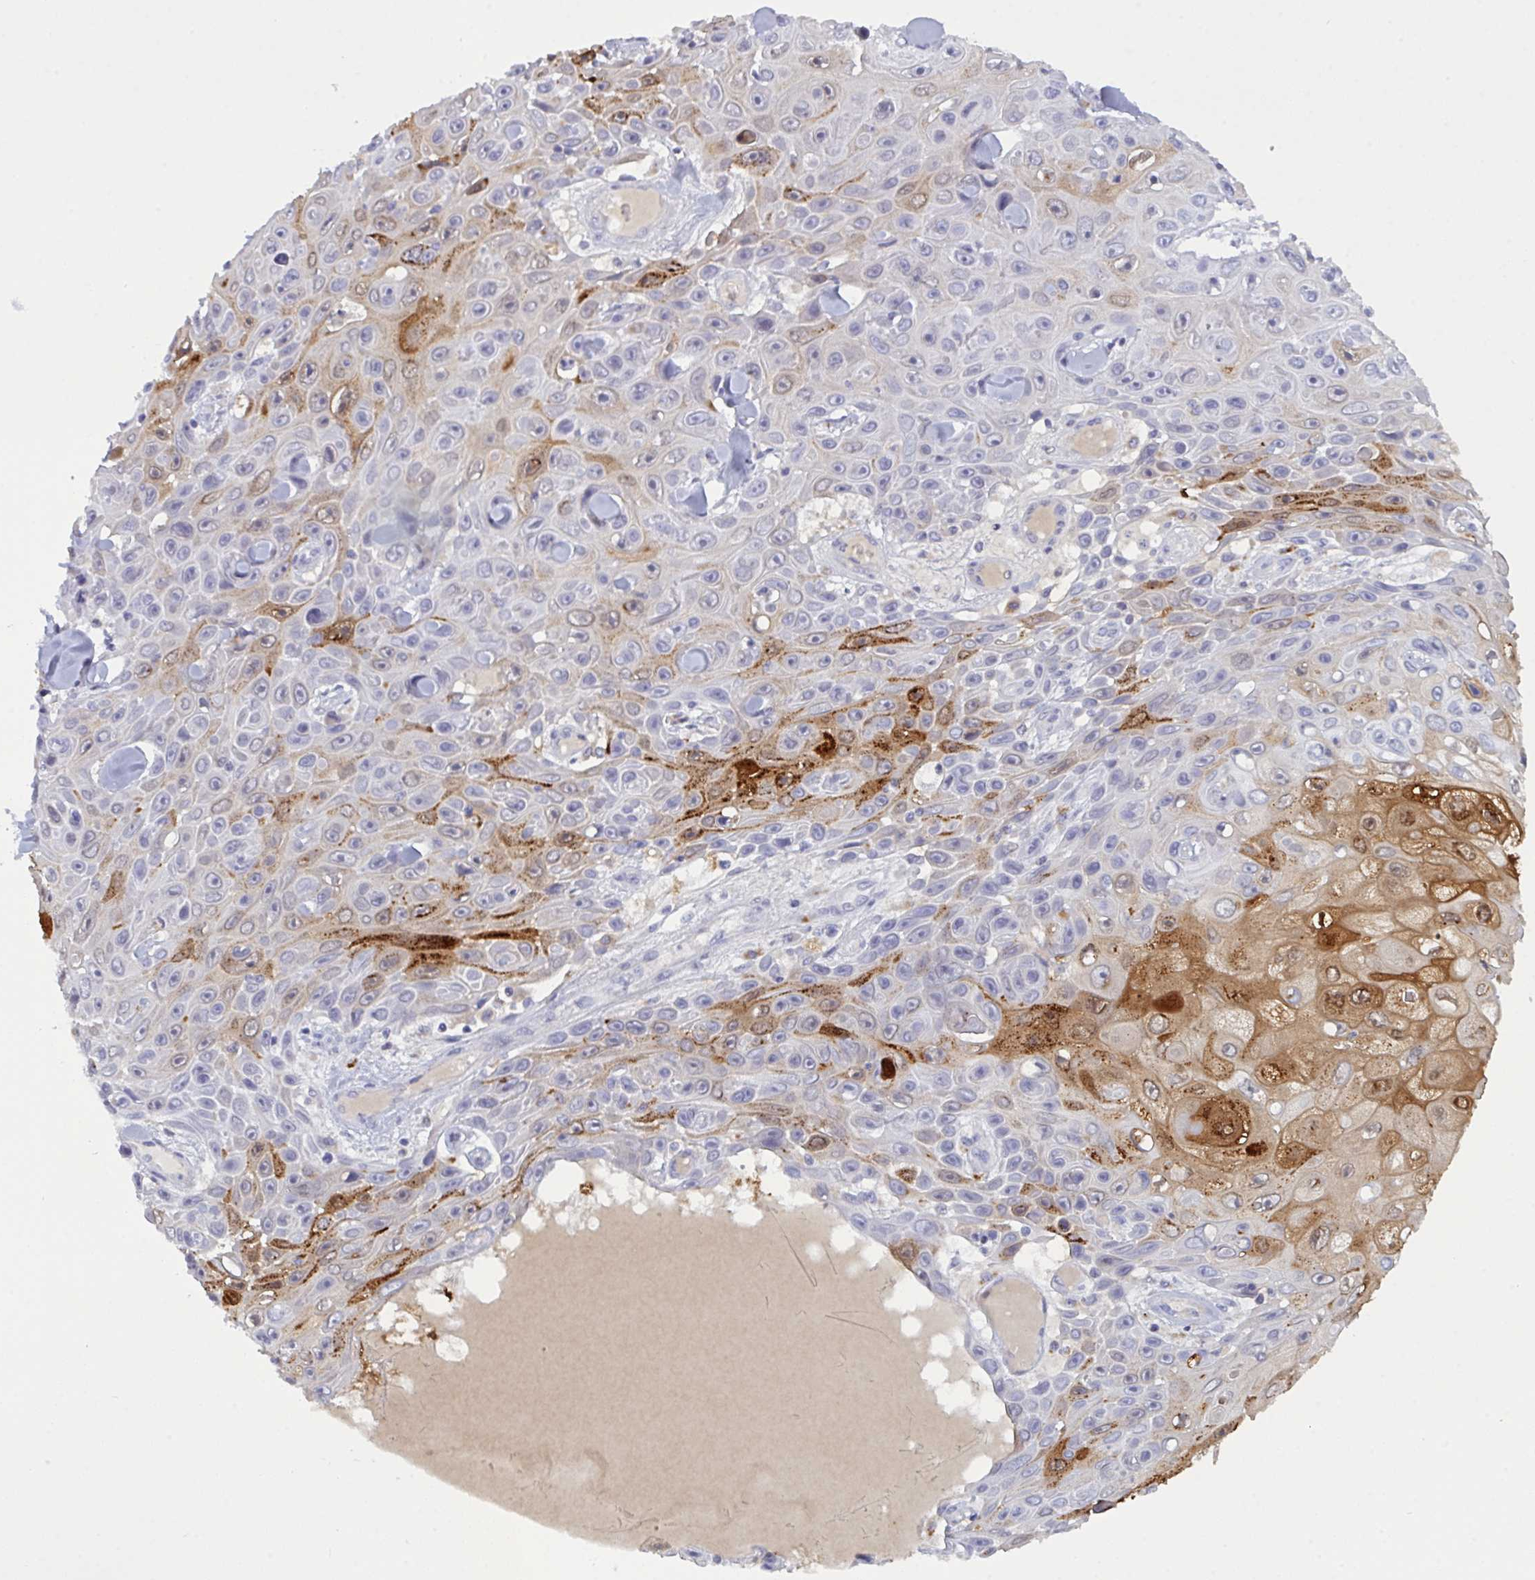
{"staining": {"intensity": "strong", "quantity": "<25%", "location": "cytoplasmic/membranous,nuclear"}, "tissue": "skin cancer", "cell_type": "Tumor cells", "image_type": "cancer", "snomed": [{"axis": "morphology", "description": "Squamous cell carcinoma, NOS"}, {"axis": "topography", "description": "Skin"}], "caption": "Tumor cells display medium levels of strong cytoplasmic/membranous and nuclear staining in about <25% of cells in skin cancer (squamous cell carcinoma).", "gene": "SERPINB13", "patient": {"sex": "male", "age": 82}}